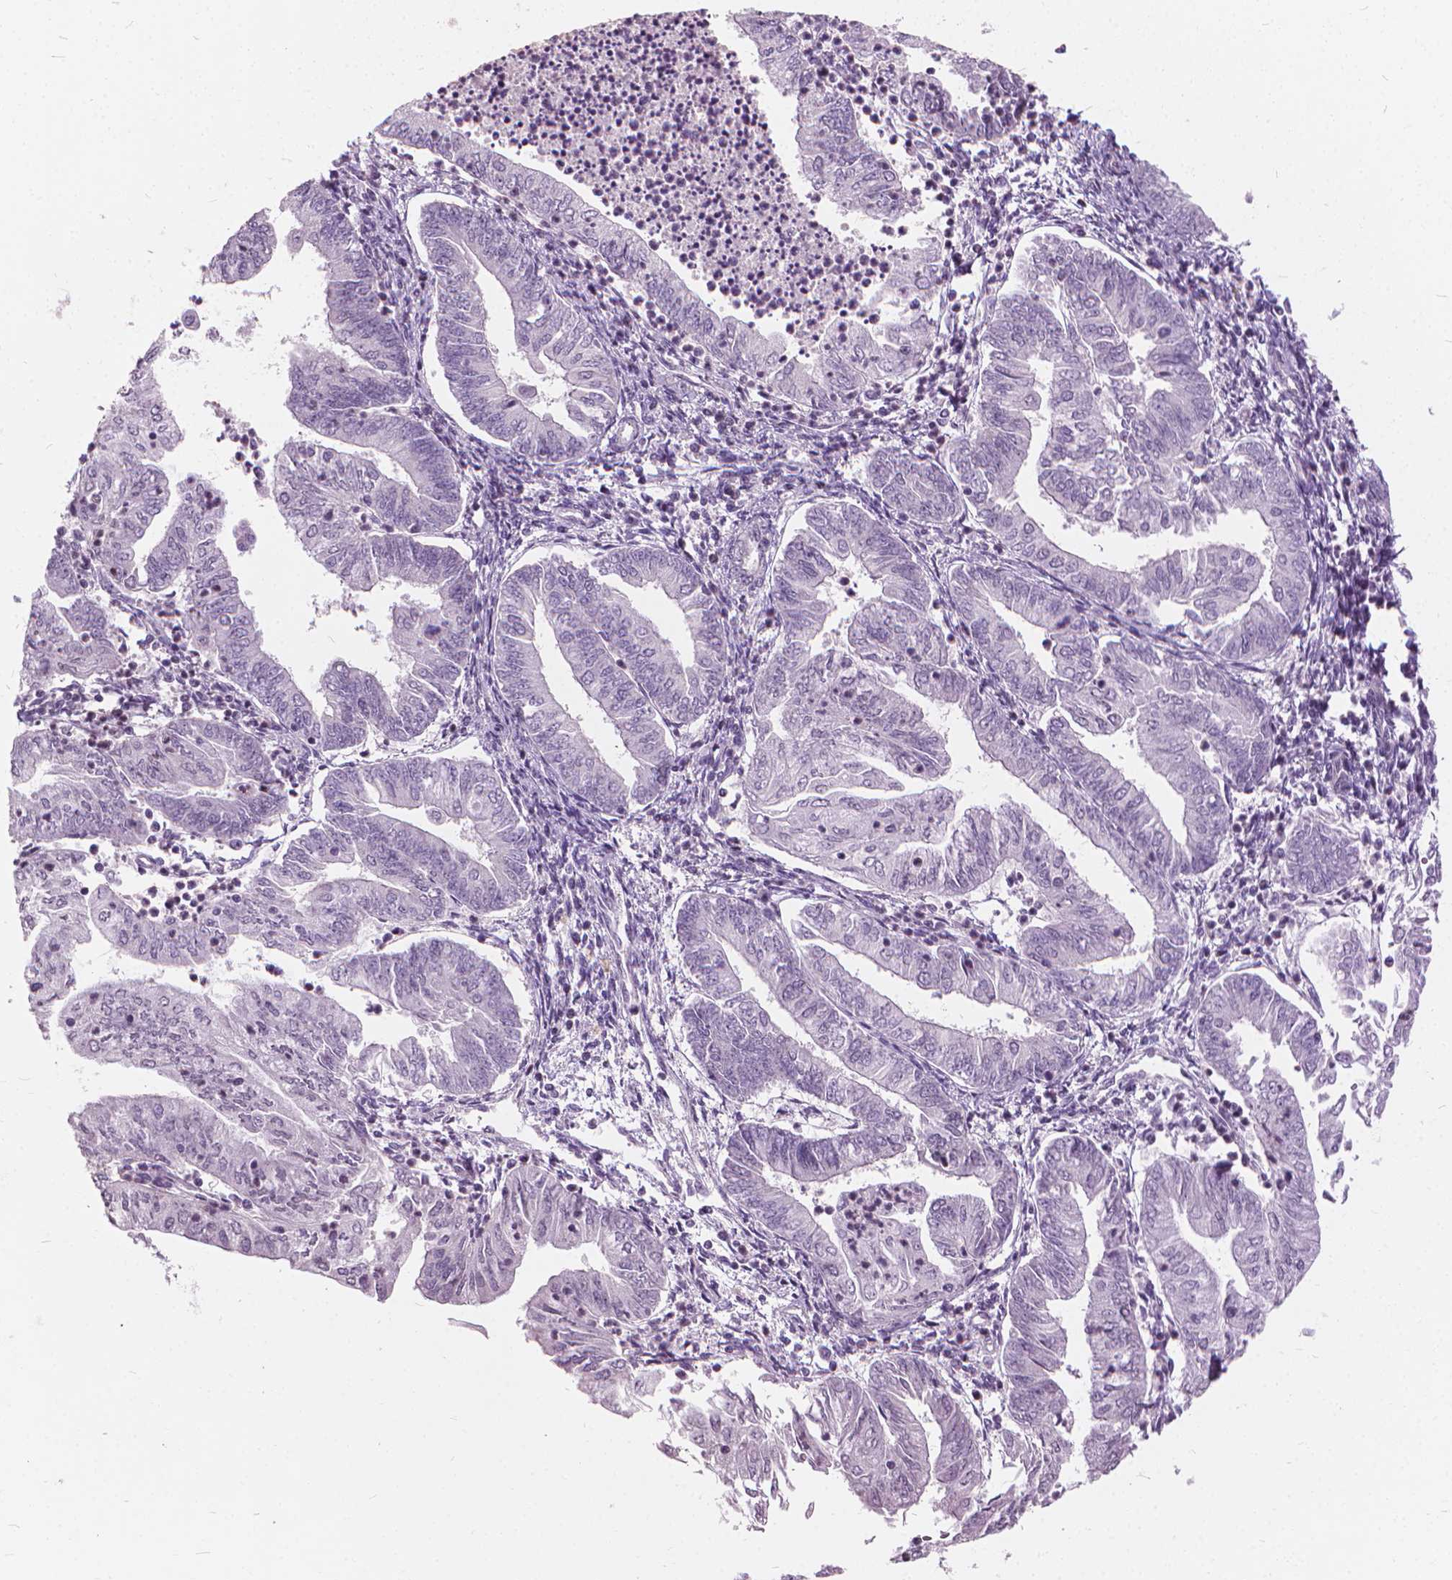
{"staining": {"intensity": "negative", "quantity": "none", "location": "none"}, "tissue": "endometrial cancer", "cell_type": "Tumor cells", "image_type": "cancer", "snomed": [{"axis": "morphology", "description": "Adenocarcinoma, NOS"}, {"axis": "topography", "description": "Endometrium"}], "caption": "Adenocarcinoma (endometrial) was stained to show a protein in brown. There is no significant staining in tumor cells.", "gene": "STAT5B", "patient": {"sex": "female", "age": 55}}